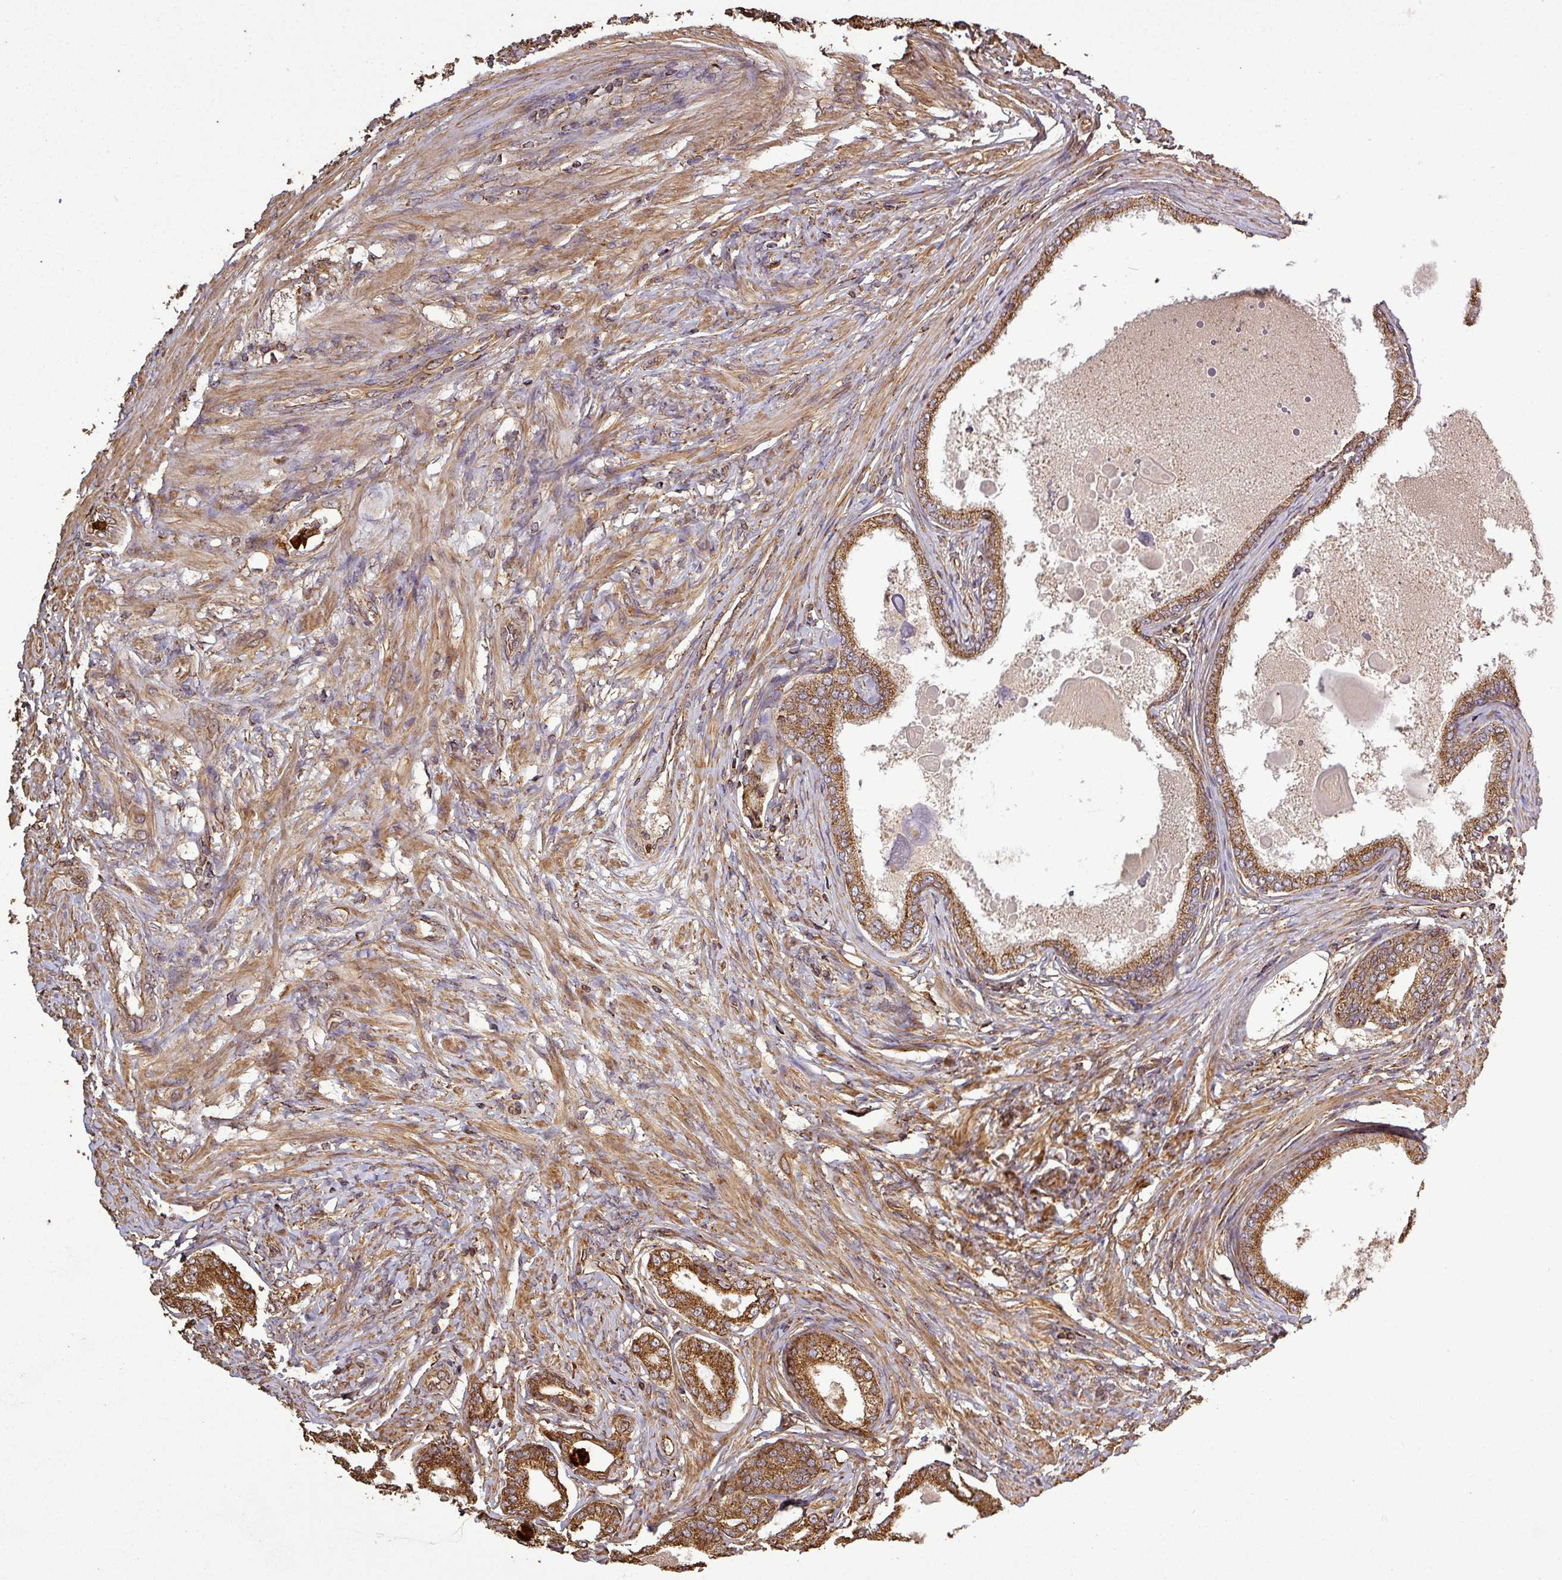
{"staining": {"intensity": "strong", "quantity": ">75%", "location": "cytoplasmic/membranous"}, "tissue": "prostate cancer", "cell_type": "Tumor cells", "image_type": "cancer", "snomed": [{"axis": "morphology", "description": "Adenocarcinoma, High grade"}, {"axis": "topography", "description": "Prostate"}], "caption": "High-power microscopy captured an IHC image of prostate cancer, revealing strong cytoplasmic/membranous staining in approximately >75% of tumor cells.", "gene": "PLEKHM1", "patient": {"sex": "male", "age": 69}}